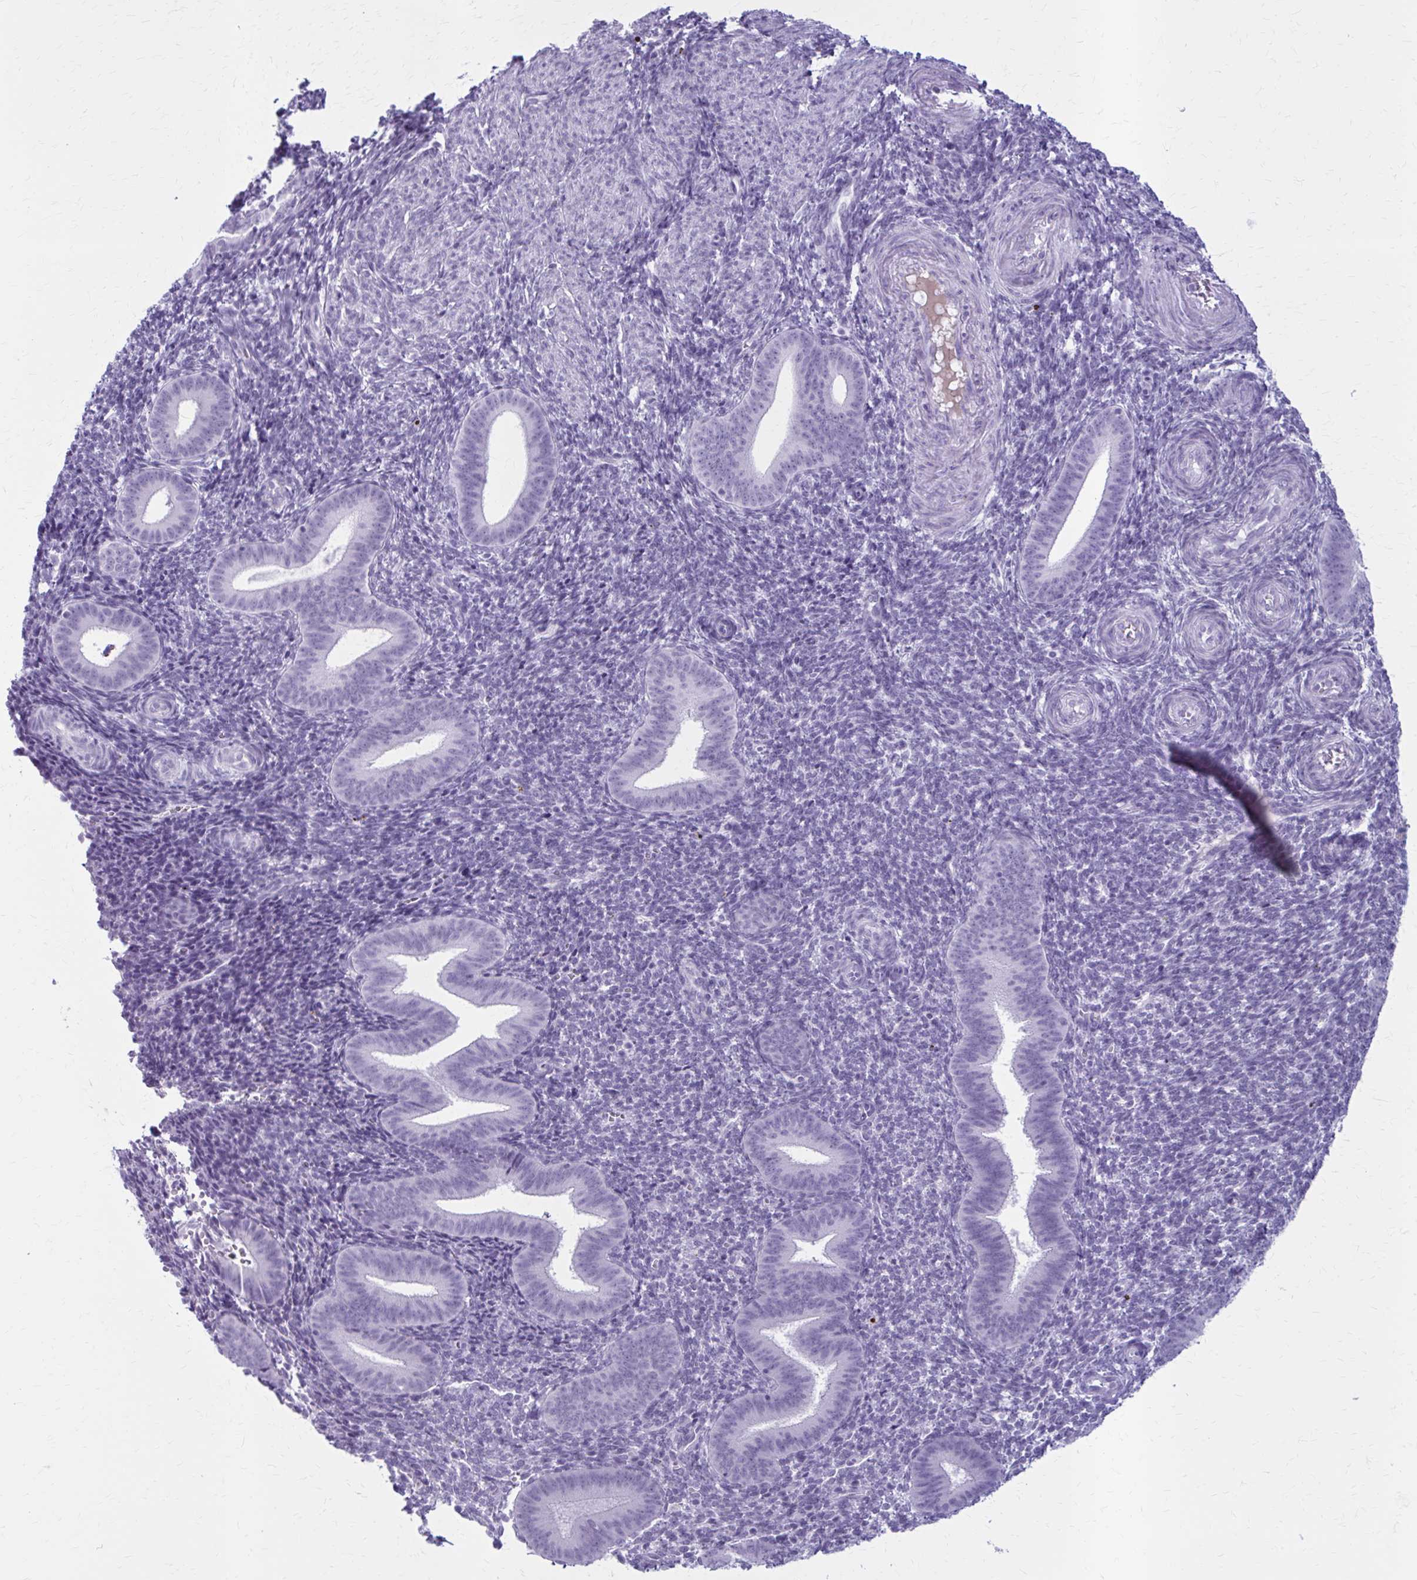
{"staining": {"intensity": "negative", "quantity": "none", "location": "none"}, "tissue": "endometrium", "cell_type": "Cells in endometrial stroma", "image_type": "normal", "snomed": [{"axis": "morphology", "description": "Normal tissue, NOS"}, {"axis": "topography", "description": "Endometrium"}], "caption": "Unremarkable endometrium was stained to show a protein in brown. There is no significant staining in cells in endometrial stroma. (DAB (3,3'-diaminobenzidine) immunohistochemistry (IHC) with hematoxylin counter stain).", "gene": "ZDHHC7", "patient": {"sex": "female", "age": 25}}